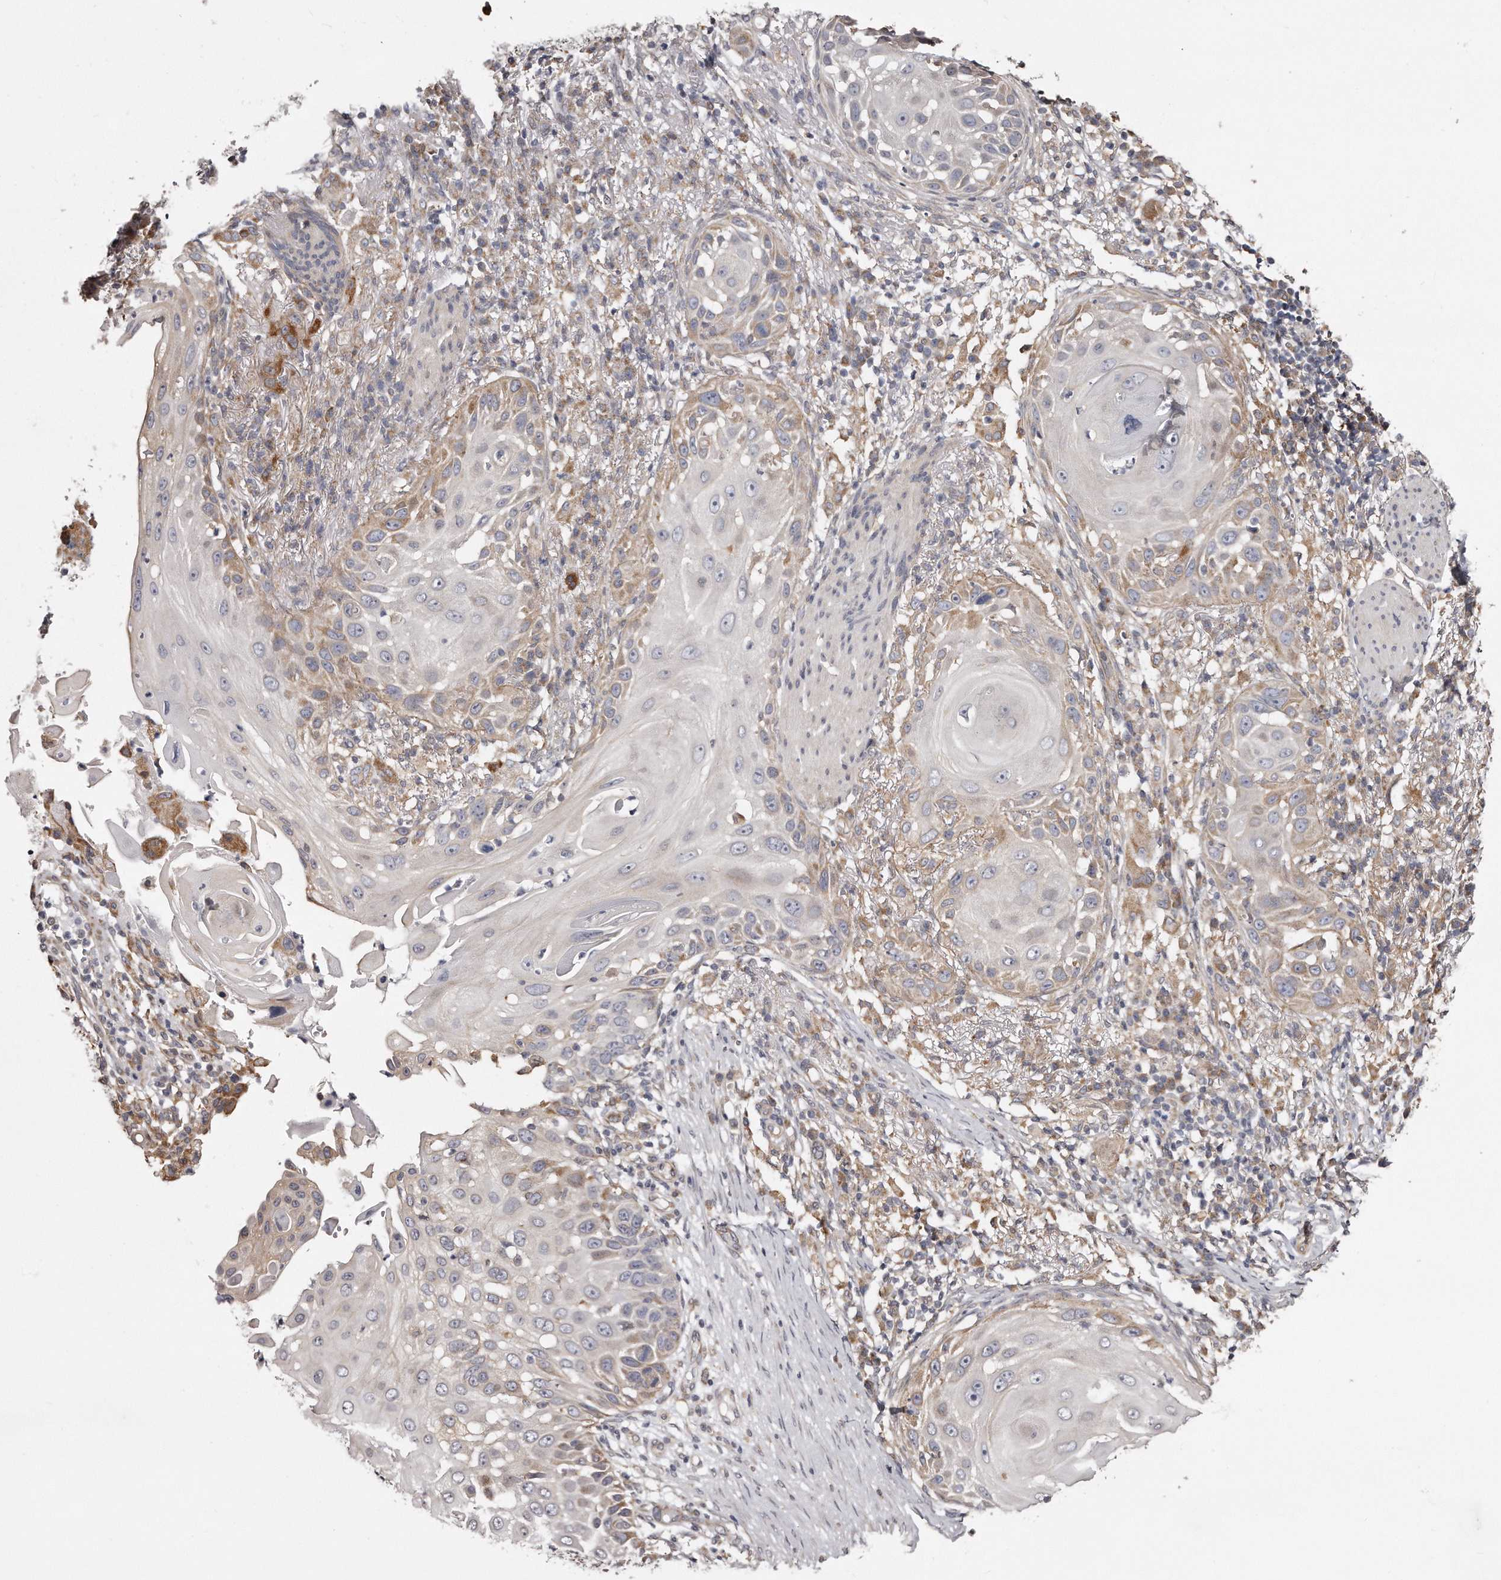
{"staining": {"intensity": "weak", "quantity": "<25%", "location": "cytoplasmic/membranous"}, "tissue": "skin cancer", "cell_type": "Tumor cells", "image_type": "cancer", "snomed": [{"axis": "morphology", "description": "Squamous cell carcinoma, NOS"}, {"axis": "topography", "description": "Skin"}], "caption": "DAB (3,3'-diaminobenzidine) immunohistochemical staining of skin cancer reveals no significant staining in tumor cells.", "gene": "TRAPPC14", "patient": {"sex": "female", "age": 44}}